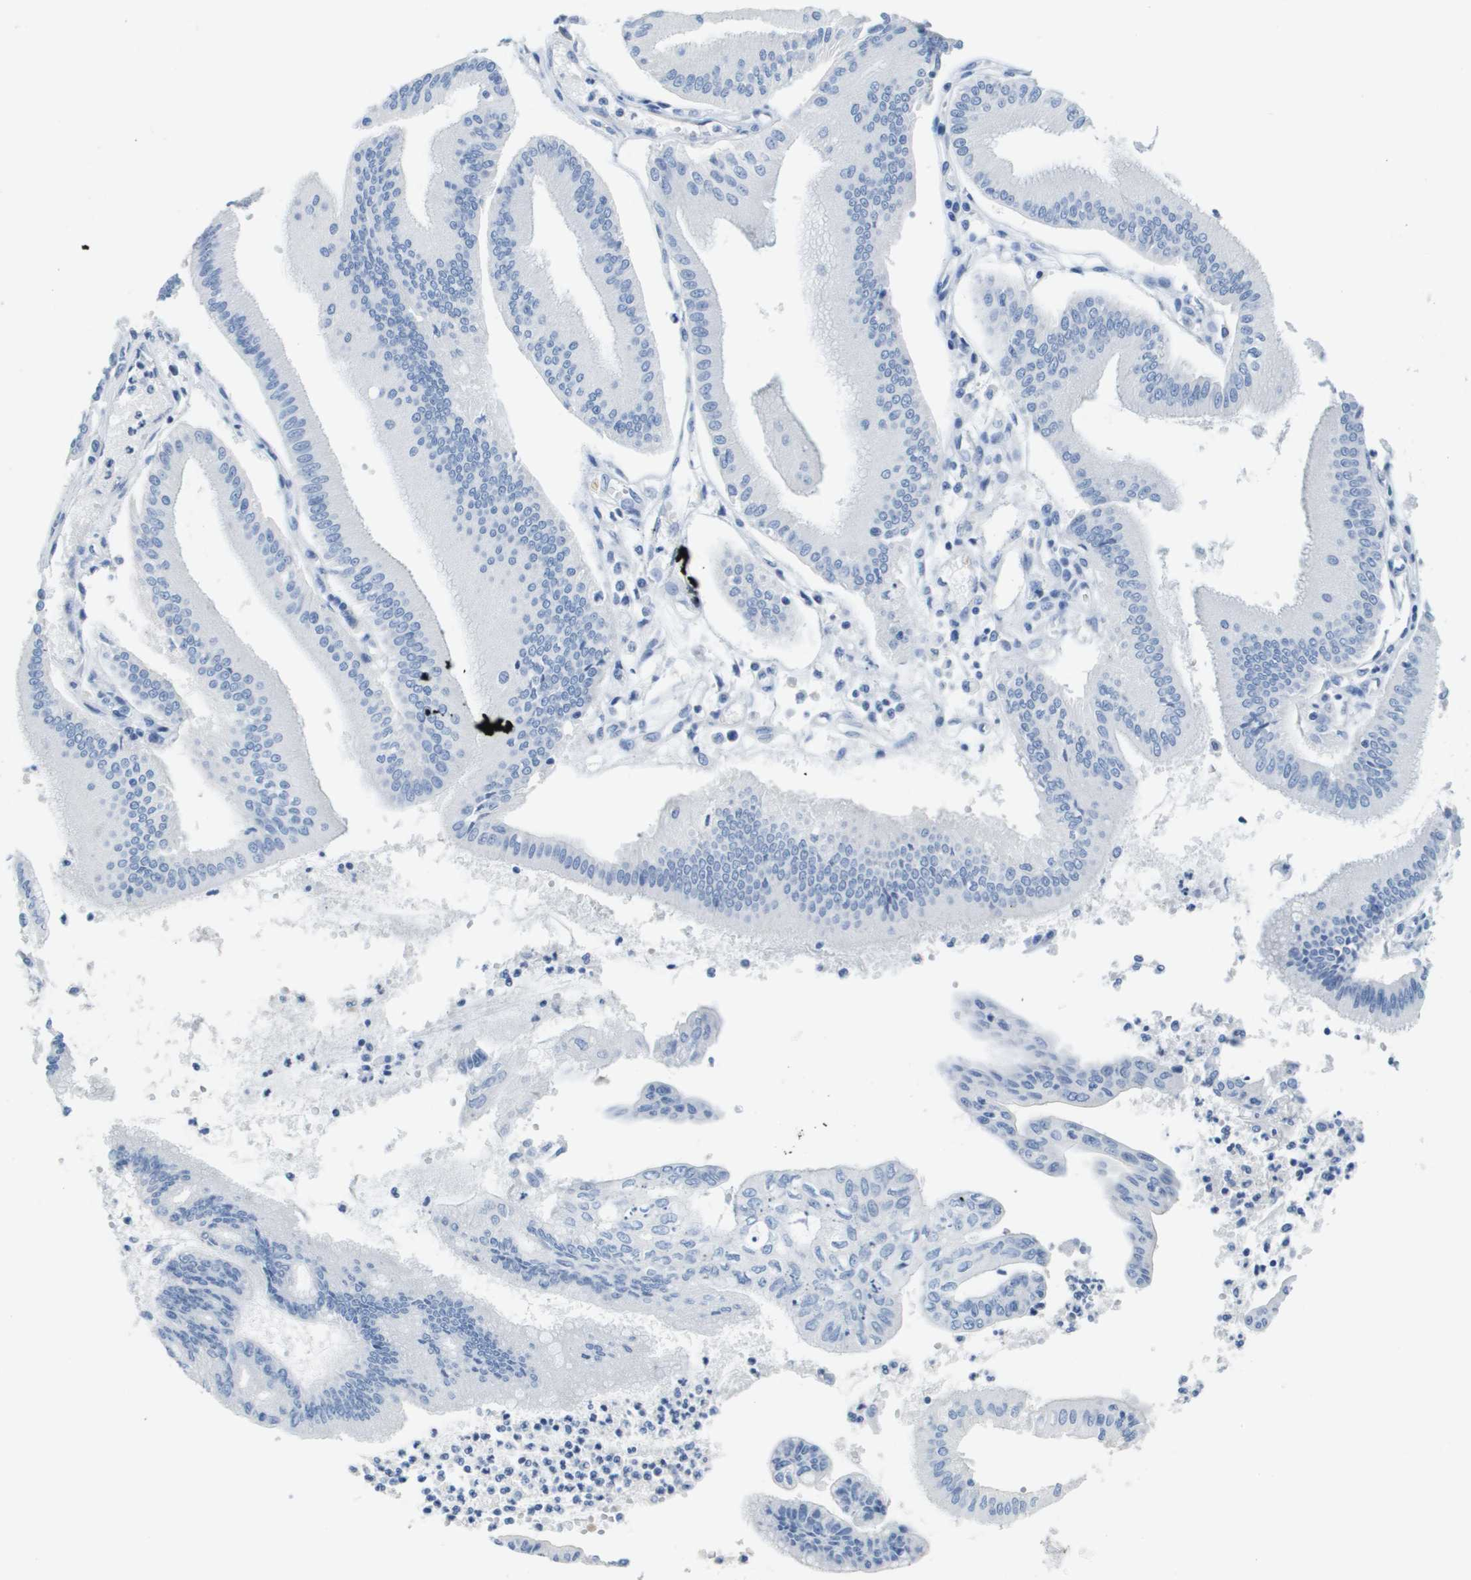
{"staining": {"intensity": "negative", "quantity": "none", "location": "none"}, "tissue": "pancreatic cancer", "cell_type": "Tumor cells", "image_type": "cancer", "snomed": [{"axis": "morphology", "description": "Adenocarcinoma, NOS"}, {"axis": "topography", "description": "Pancreas"}], "caption": "Pancreatic cancer (adenocarcinoma) was stained to show a protein in brown. There is no significant staining in tumor cells. (IHC, brightfield microscopy, high magnification).", "gene": "MT3", "patient": {"sex": "male", "age": 56}}